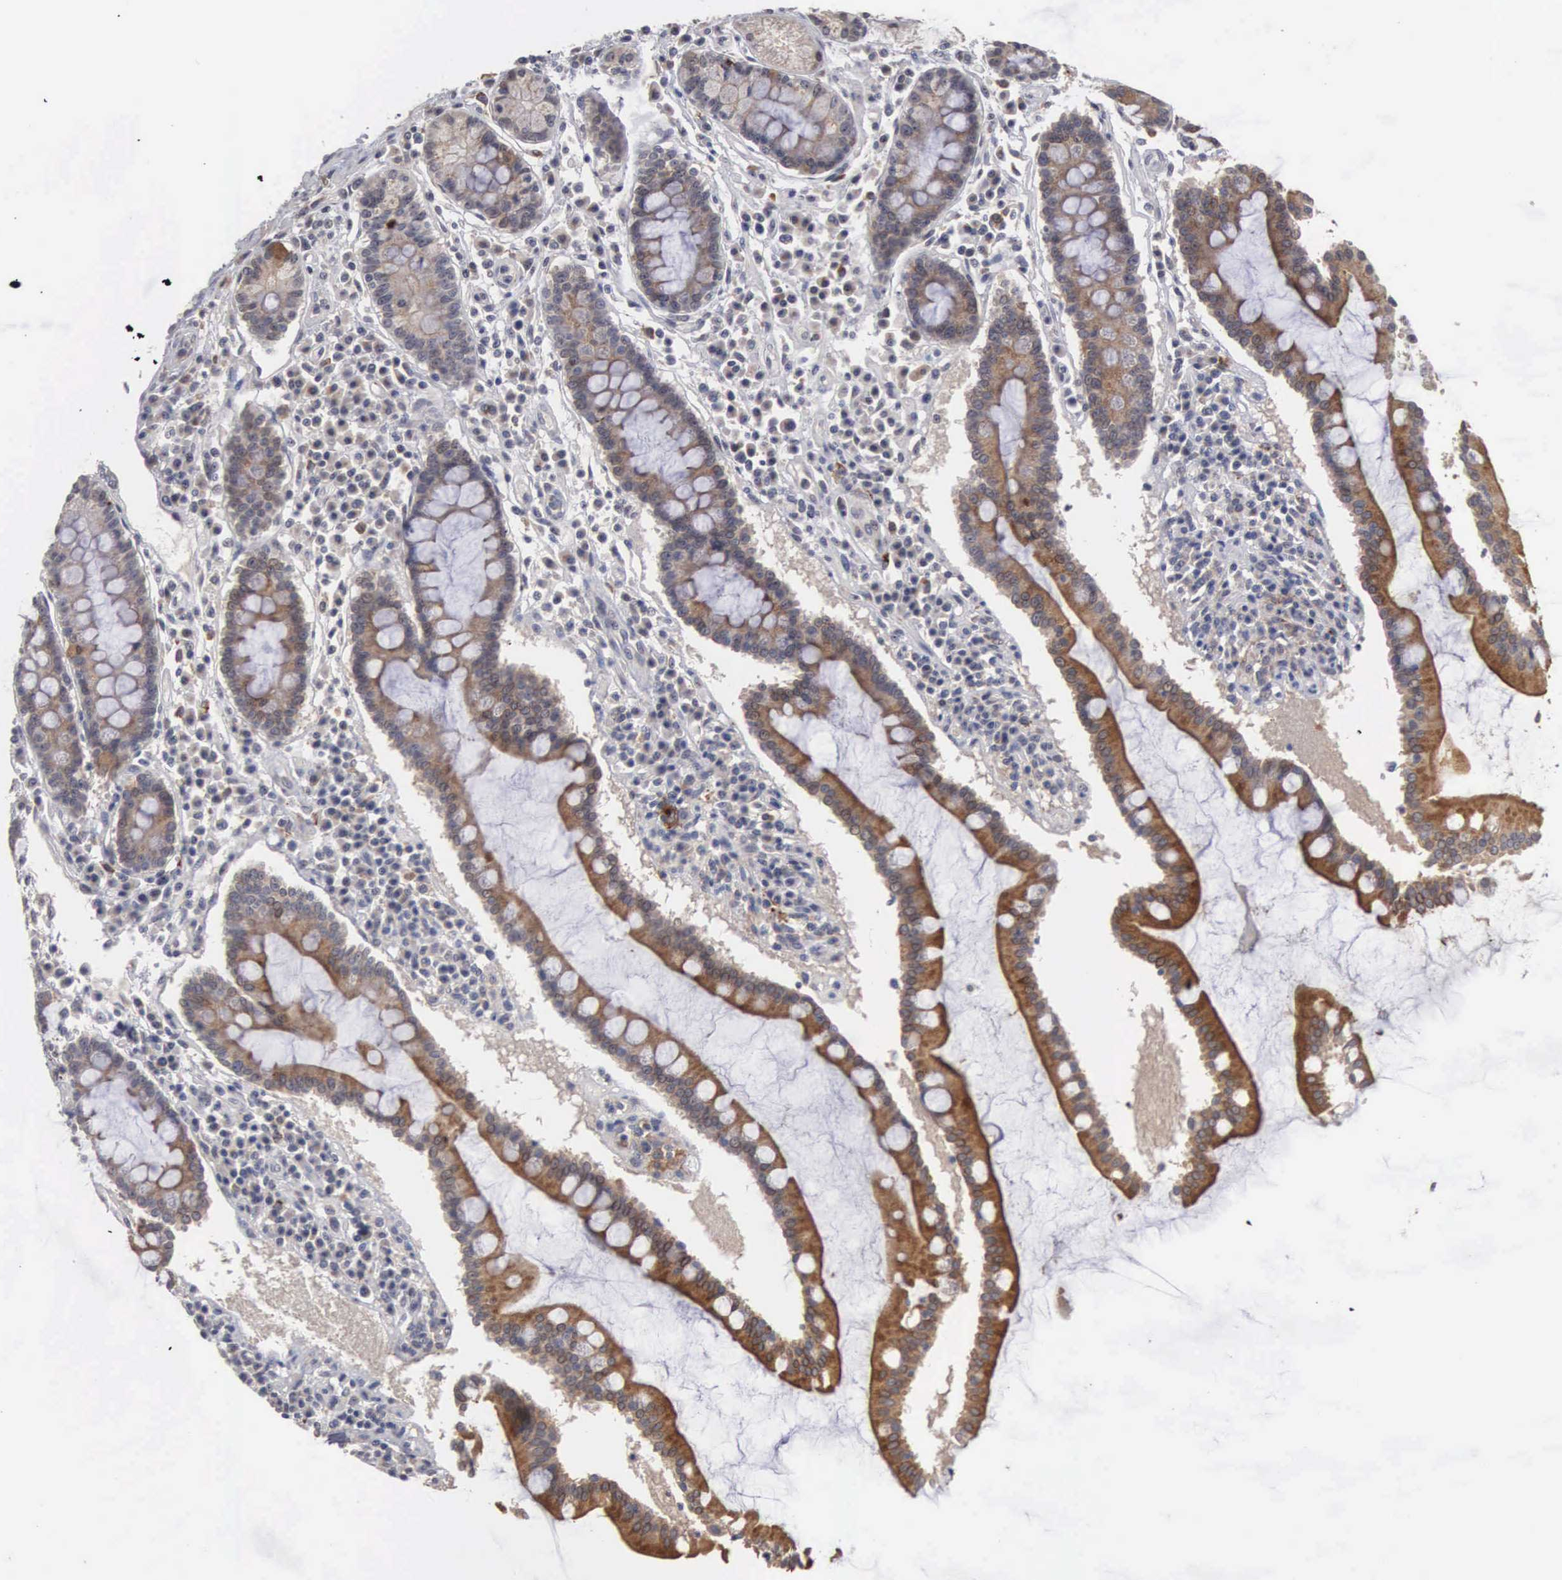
{"staining": {"intensity": "strong", "quantity": ">75%", "location": "cytoplasmic/membranous"}, "tissue": "duodenum", "cell_type": "Glandular cells", "image_type": "normal", "snomed": [{"axis": "morphology", "description": "Normal tissue, NOS"}, {"axis": "topography", "description": "Duodenum"}], "caption": "This photomicrograph exhibits unremarkable duodenum stained with immunohistochemistry to label a protein in brown. The cytoplasmic/membranous of glandular cells show strong positivity for the protein. Nuclei are counter-stained blue.", "gene": "AMN", "patient": {"sex": "male", "age": 73}}